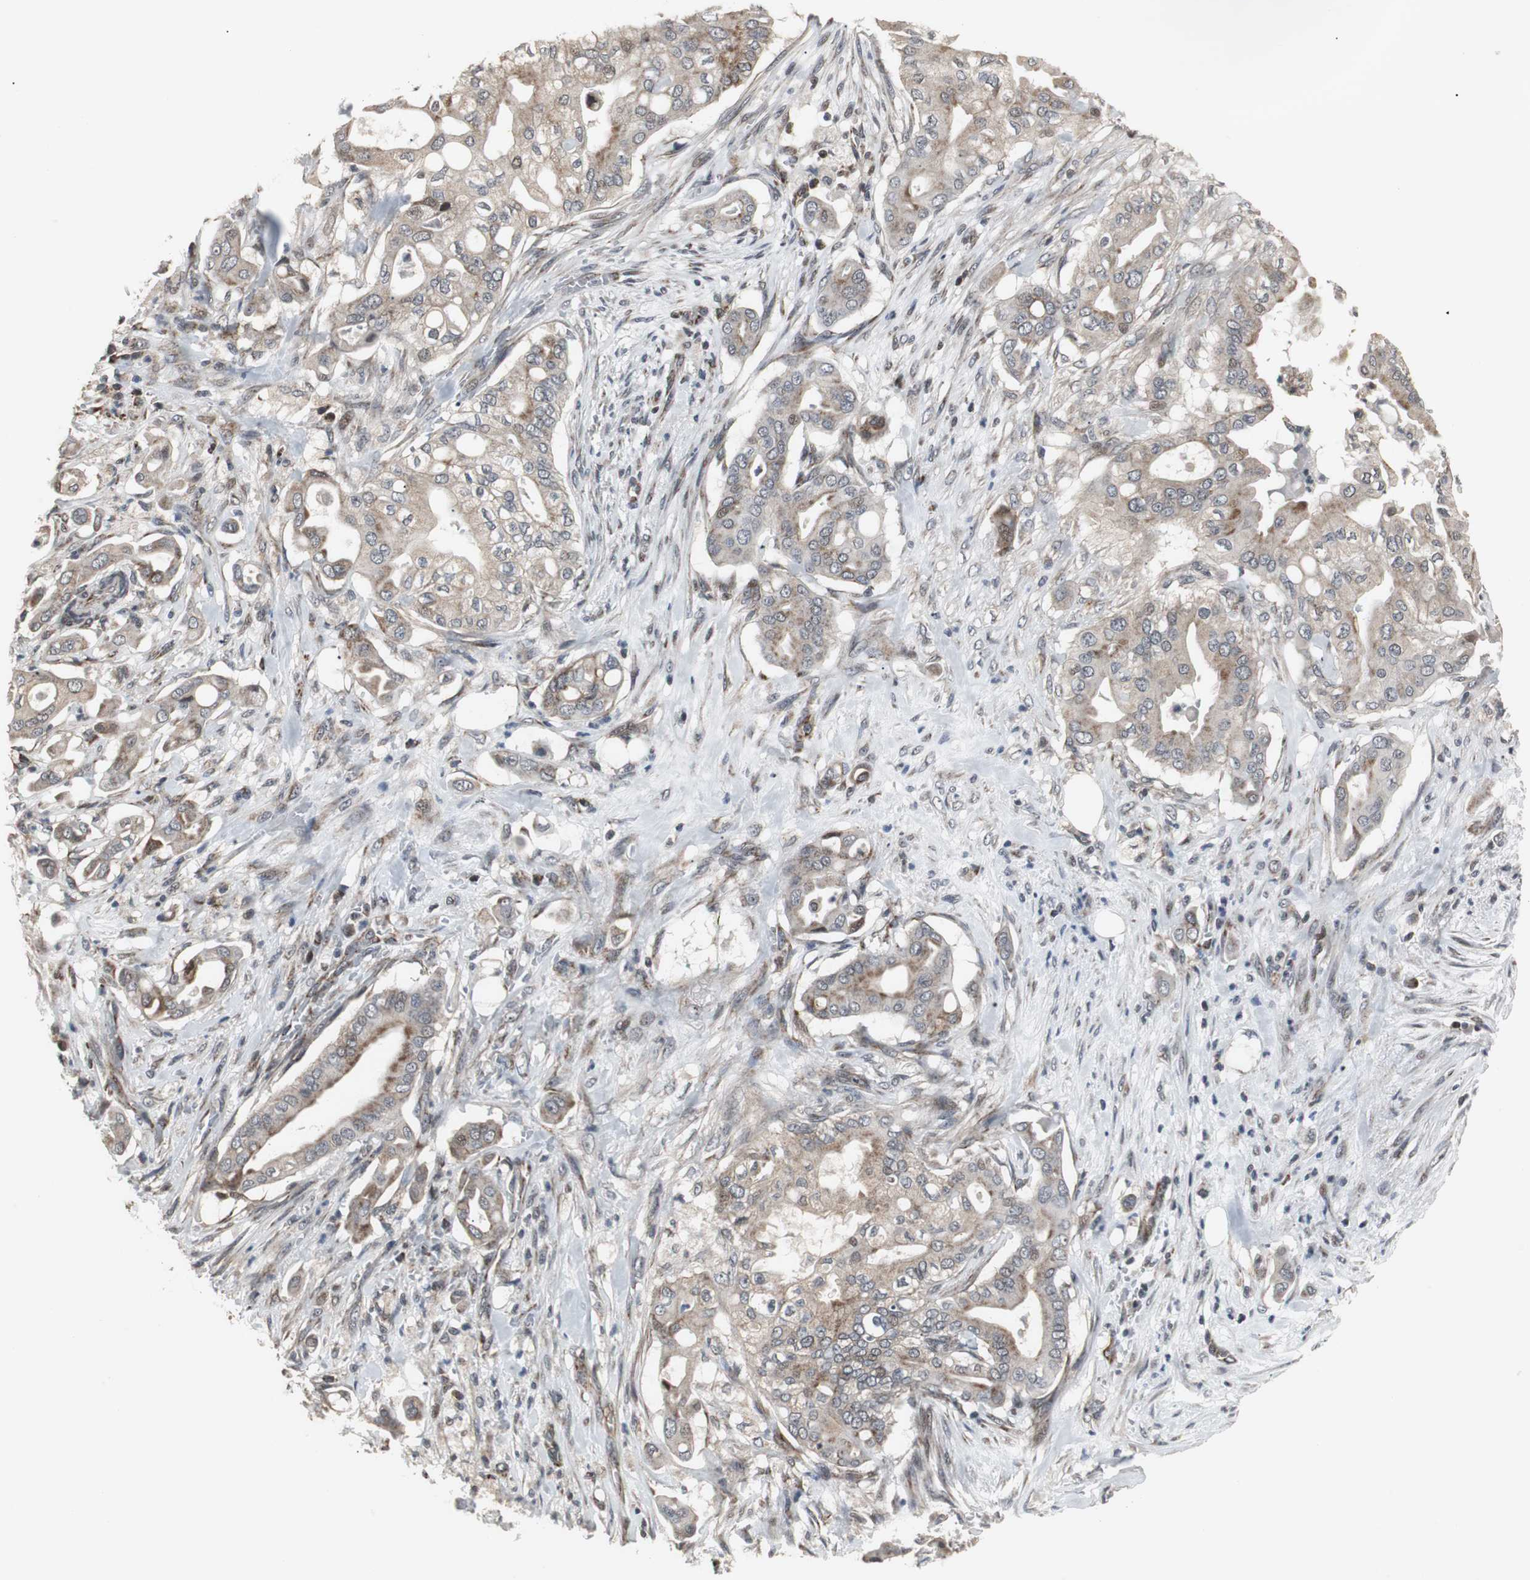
{"staining": {"intensity": "moderate", "quantity": "25%-75%", "location": "cytoplasmic/membranous"}, "tissue": "liver cancer", "cell_type": "Tumor cells", "image_type": "cancer", "snomed": [{"axis": "morphology", "description": "Cholangiocarcinoma"}, {"axis": "topography", "description": "Liver"}], "caption": "Protein positivity by immunohistochemistry (IHC) shows moderate cytoplasmic/membranous expression in about 25%-75% of tumor cells in liver cholangiocarcinoma. (Stains: DAB (3,3'-diaminobenzidine) in brown, nuclei in blue, Microscopy: brightfield microscopy at high magnification).", "gene": "MRPL40", "patient": {"sex": "female", "age": 68}}